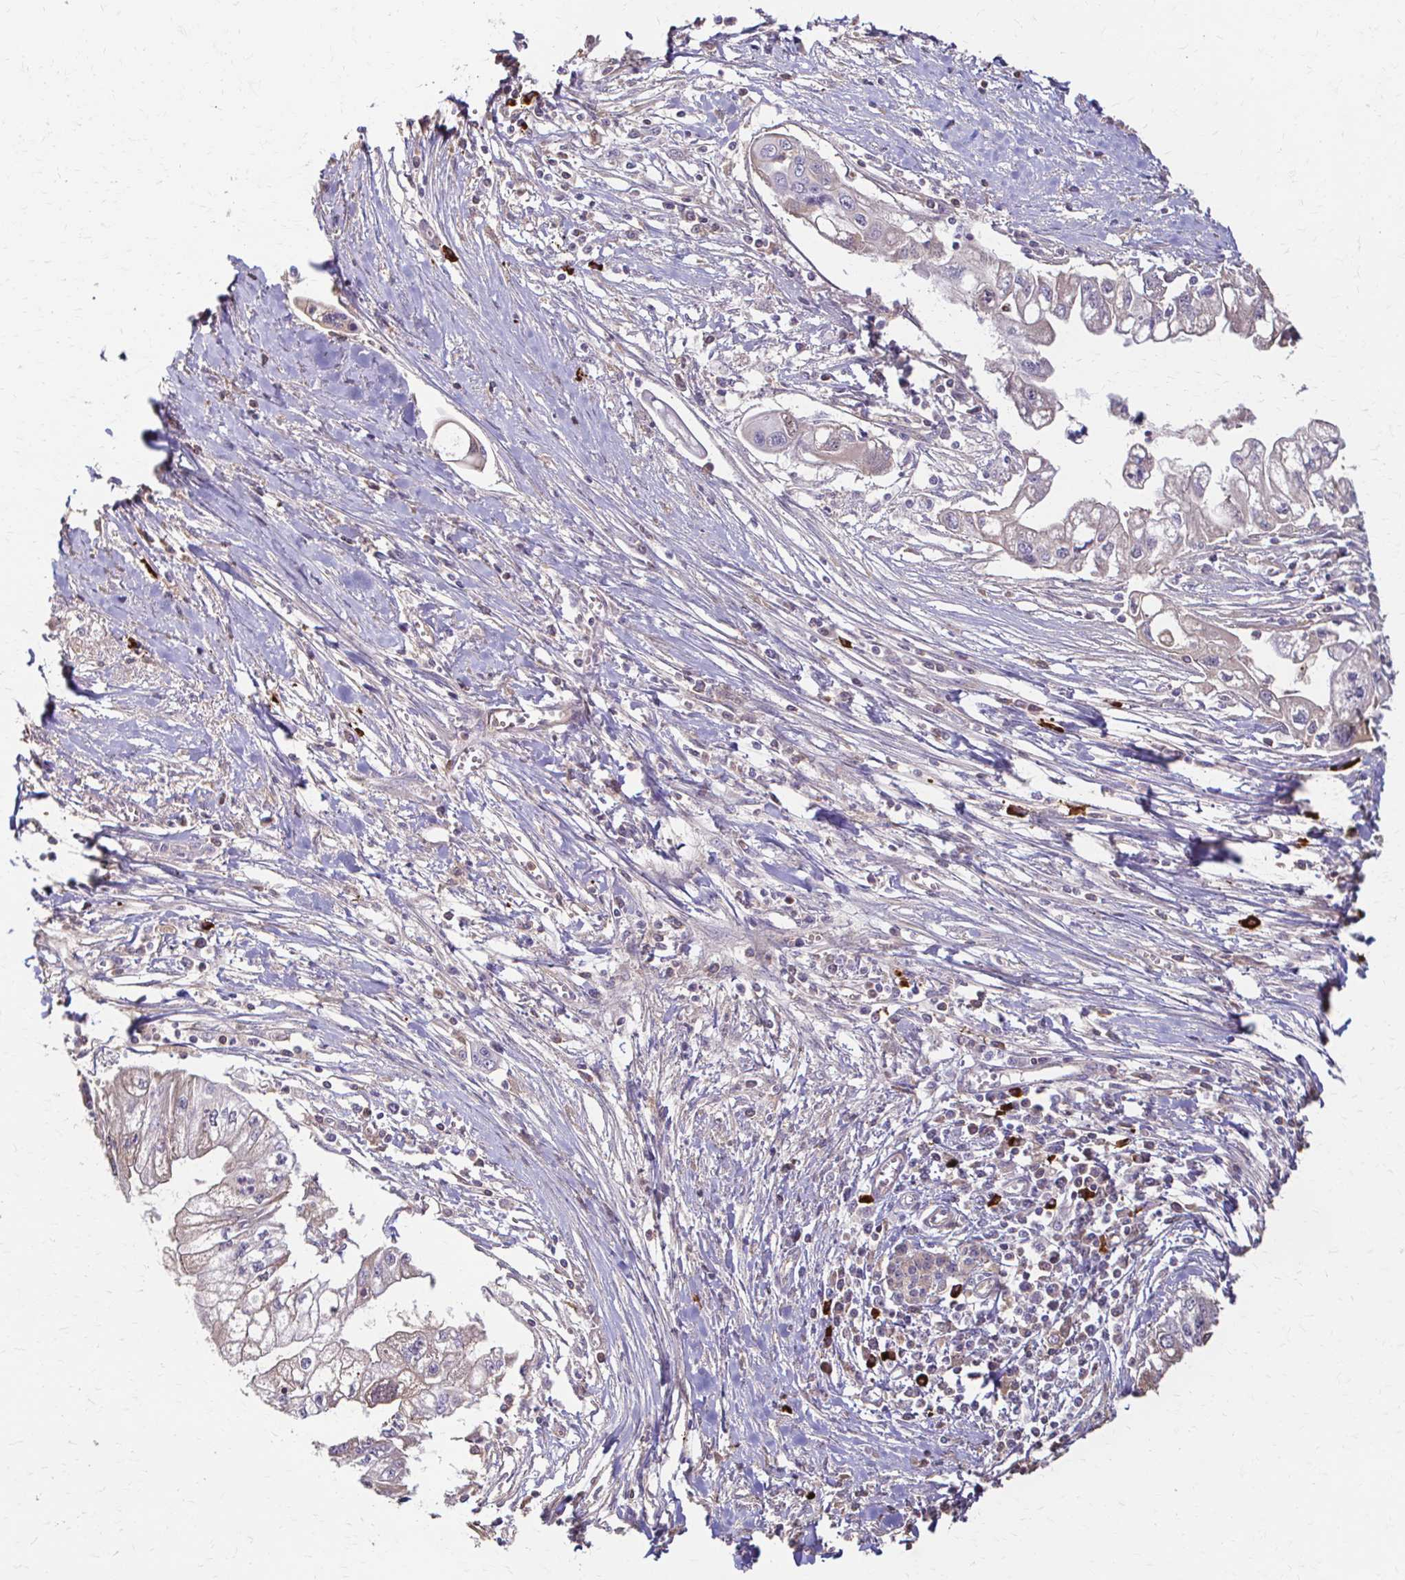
{"staining": {"intensity": "negative", "quantity": "none", "location": "none"}, "tissue": "pancreatic cancer", "cell_type": "Tumor cells", "image_type": "cancer", "snomed": [{"axis": "morphology", "description": "Adenocarcinoma, NOS"}, {"axis": "topography", "description": "Pancreas"}], "caption": "High magnification brightfield microscopy of pancreatic cancer (adenocarcinoma) stained with DAB (3,3'-diaminobenzidine) (brown) and counterstained with hematoxylin (blue): tumor cells show no significant expression.", "gene": "IL18BP", "patient": {"sex": "male", "age": 70}}